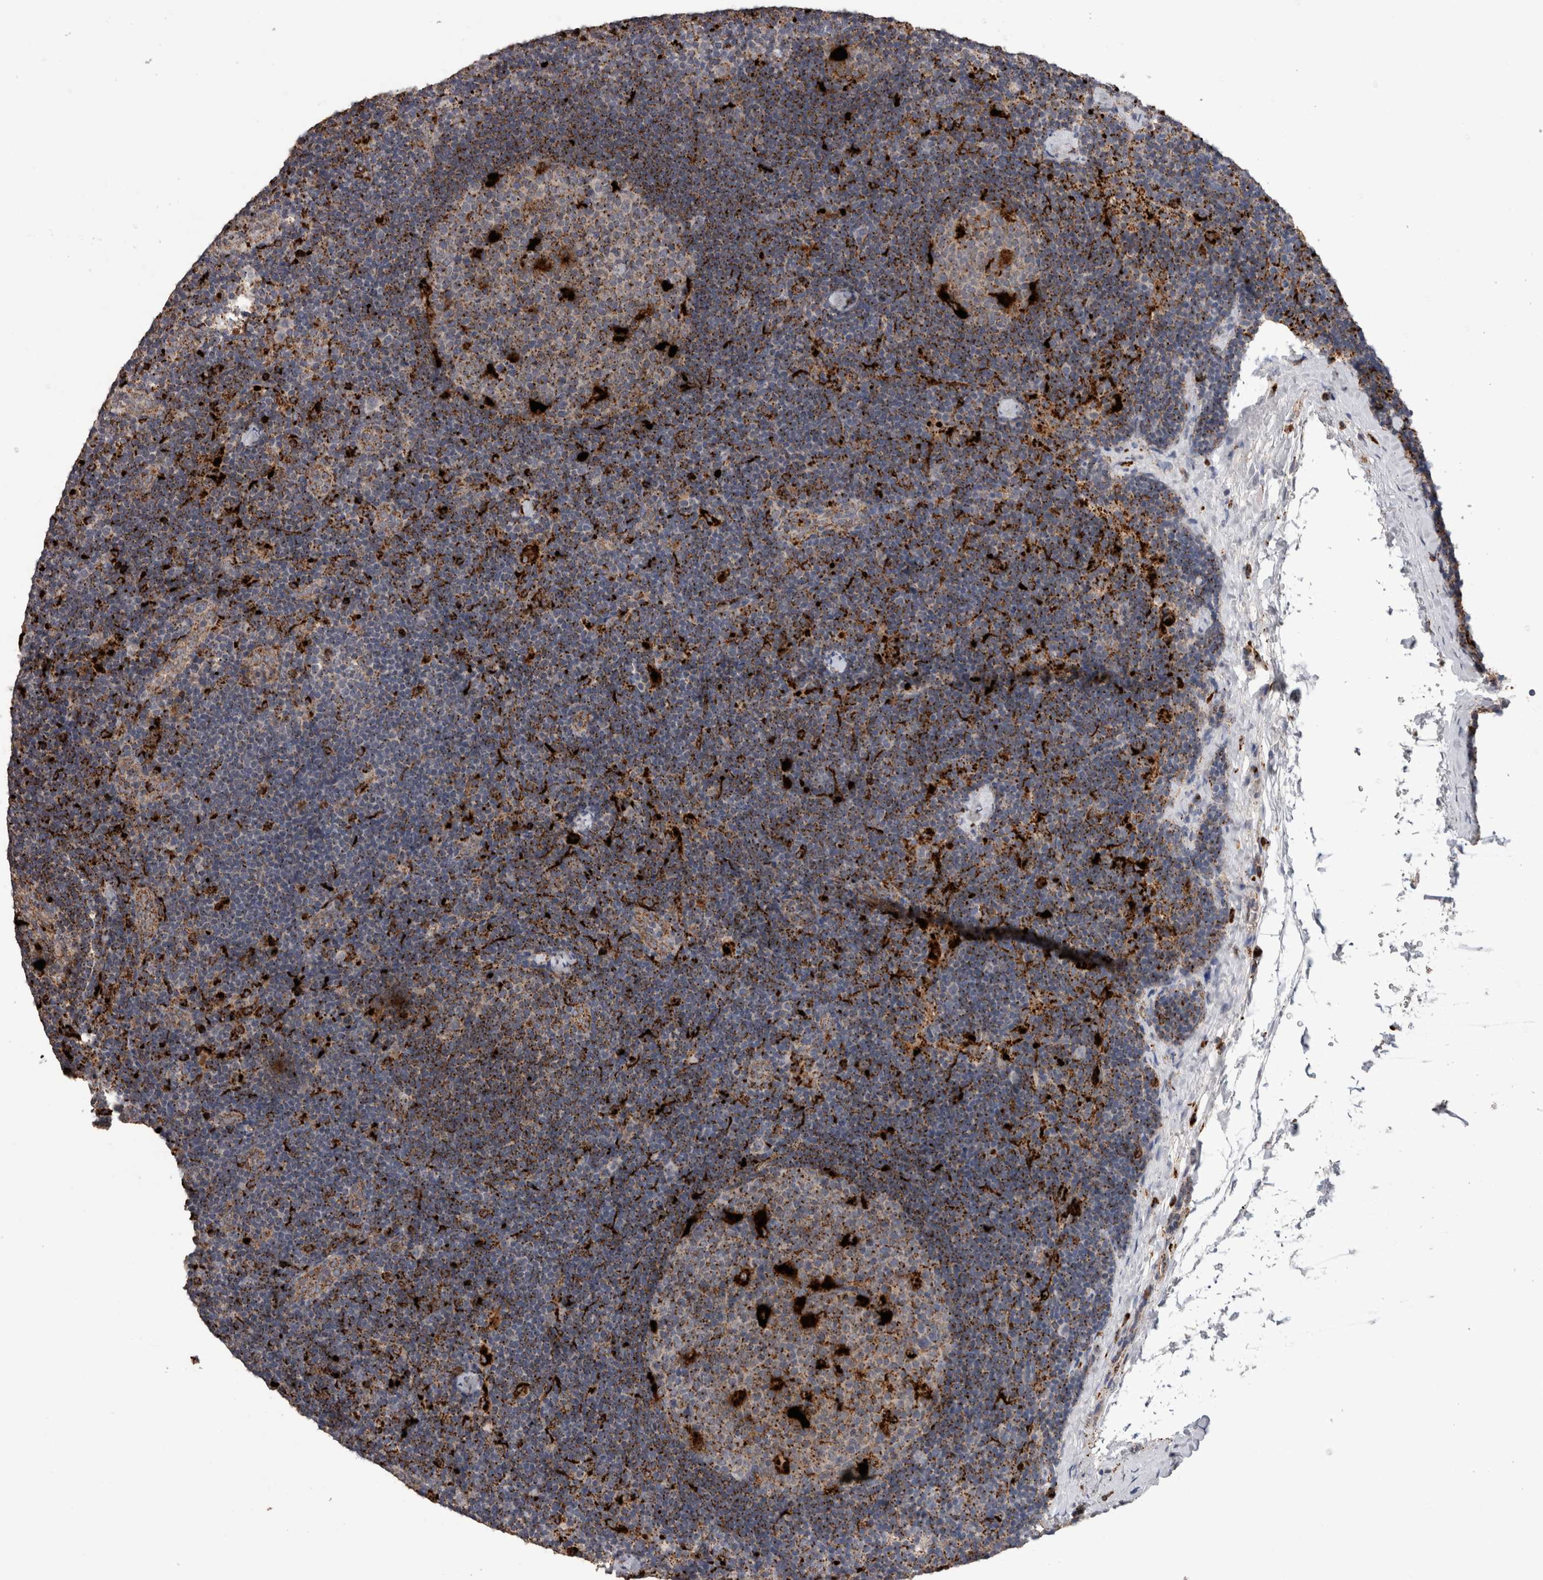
{"staining": {"intensity": "strong", "quantity": "<25%", "location": "cytoplasmic/membranous"}, "tissue": "lymph node", "cell_type": "Germinal center cells", "image_type": "normal", "snomed": [{"axis": "morphology", "description": "Normal tissue, NOS"}, {"axis": "topography", "description": "Lymph node"}], "caption": "A brown stain shows strong cytoplasmic/membranous staining of a protein in germinal center cells of normal human lymph node.", "gene": "CTSZ", "patient": {"sex": "female", "age": 22}}